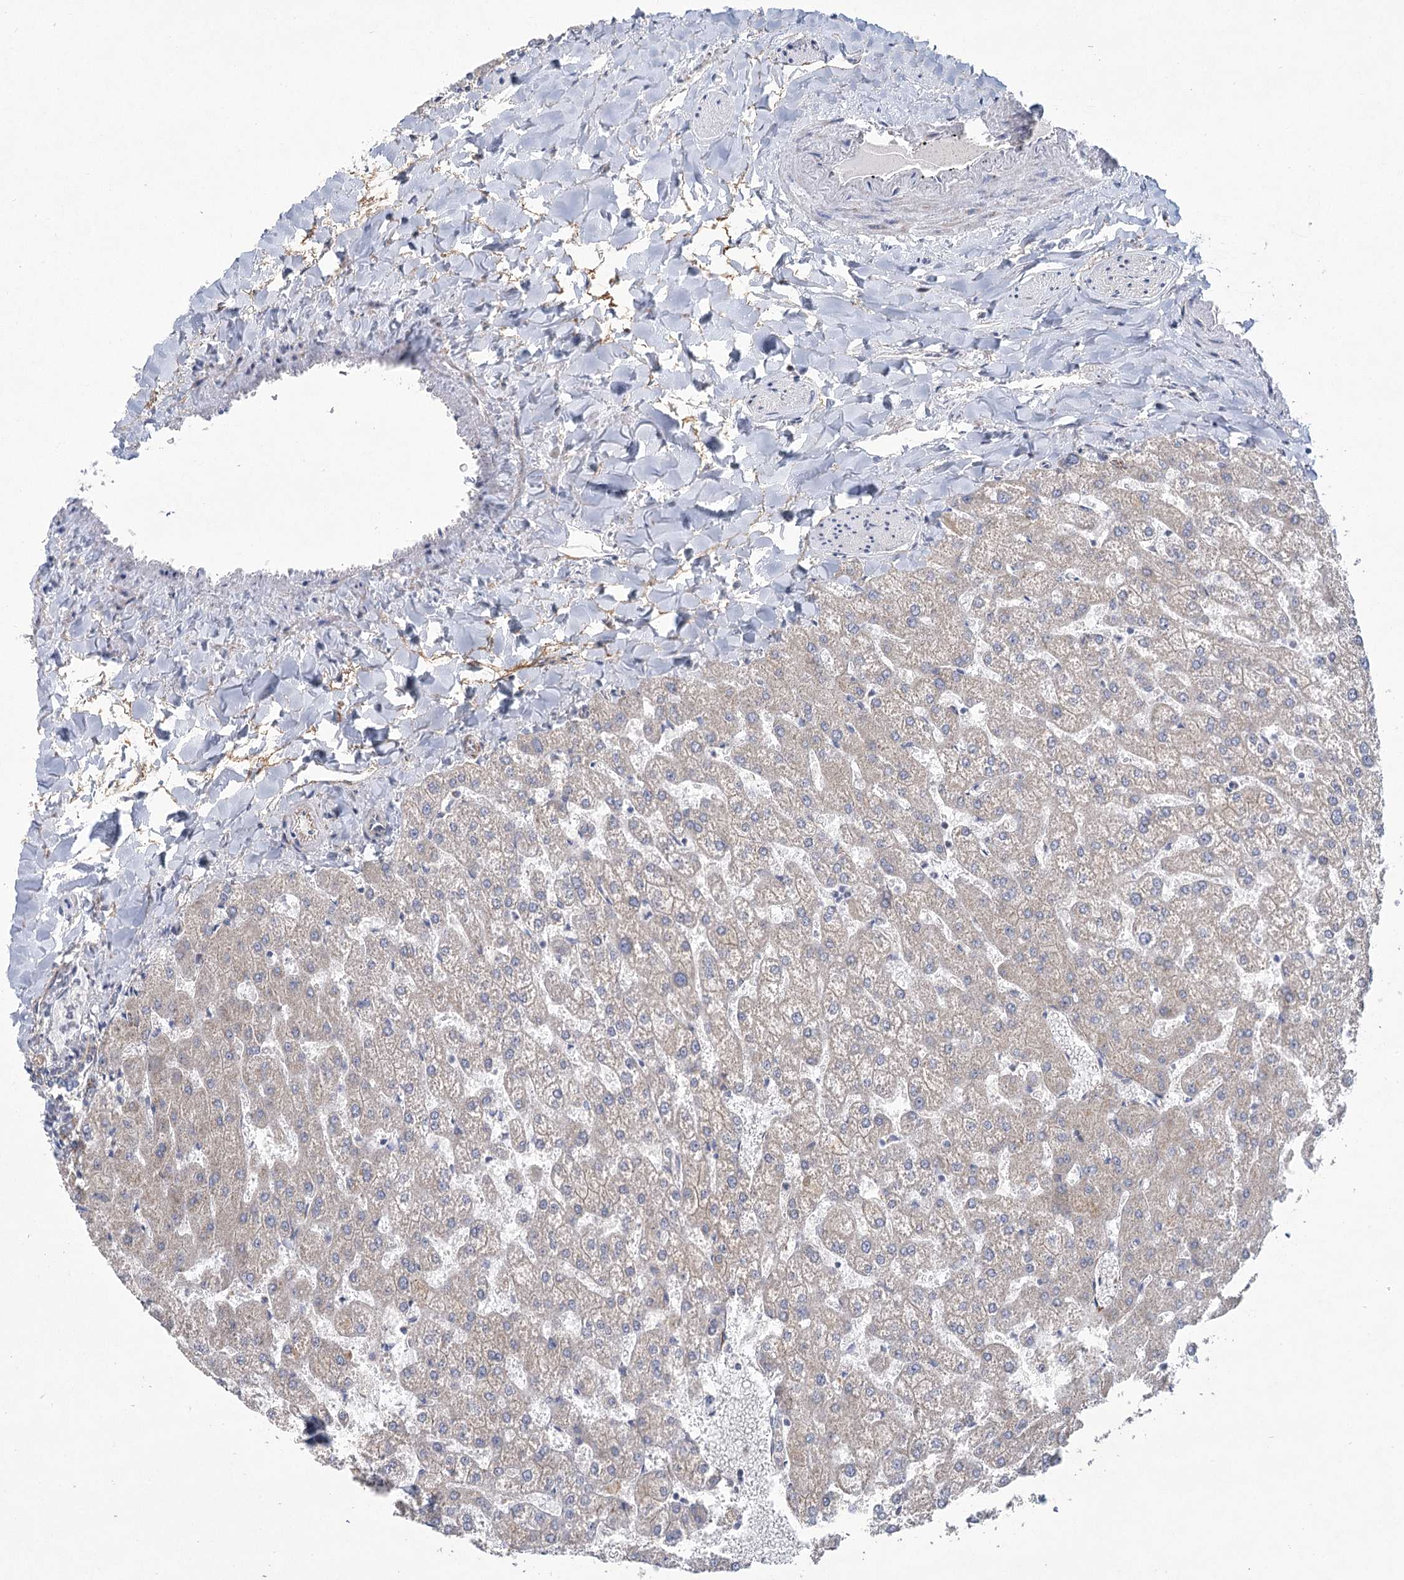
{"staining": {"intensity": "negative", "quantity": "none", "location": "none"}, "tissue": "liver", "cell_type": "Cholangiocytes", "image_type": "normal", "snomed": [{"axis": "morphology", "description": "Normal tissue, NOS"}, {"axis": "topography", "description": "Liver"}], "caption": "Immunohistochemistry (IHC) histopathology image of unremarkable liver stained for a protein (brown), which exhibits no expression in cholangiocytes. (Stains: DAB immunohistochemistry with hematoxylin counter stain, Microscopy: brightfield microscopy at high magnification).", "gene": "SNX7", "patient": {"sex": "female", "age": 32}}